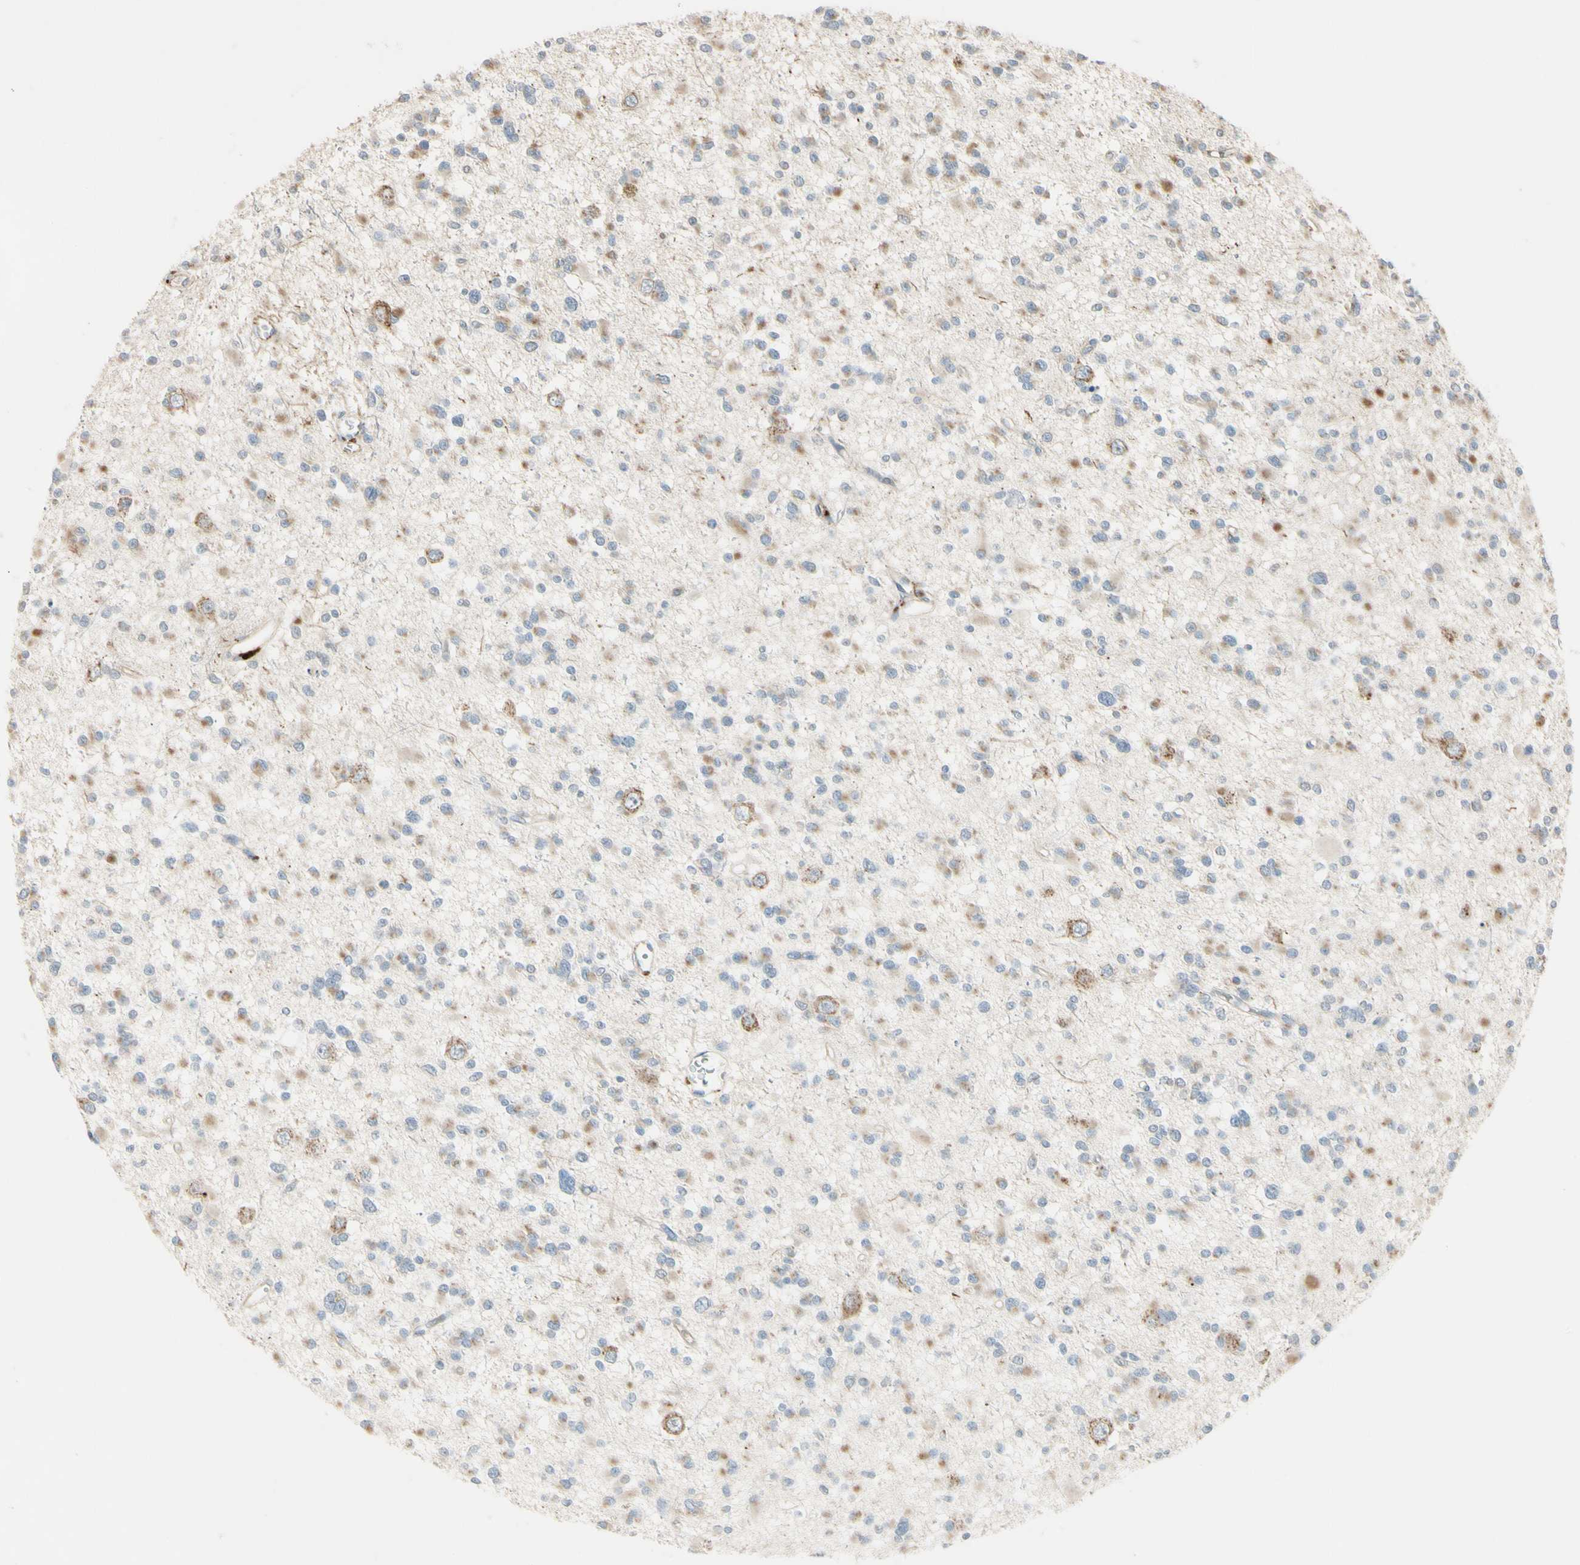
{"staining": {"intensity": "weak", "quantity": "25%-75%", "location": "cytoplasmic/membranous"}, "tissue": "glioma", "cell_type": "Tumor cells", "image_type": "cancer", "snomed": [{"axis": "morphology", "description": "Glioma, malignant, Low grade"}, {"axis": "topography", "description": "Brain"}], "caption": "Weak cytoplasmic/membranous protein expression is identified in about 25%-75% of tumor cells in low-grade glioma (malignant).", "gene": "NDFIP1", "patient": {"sex": "female", "age": 22}}